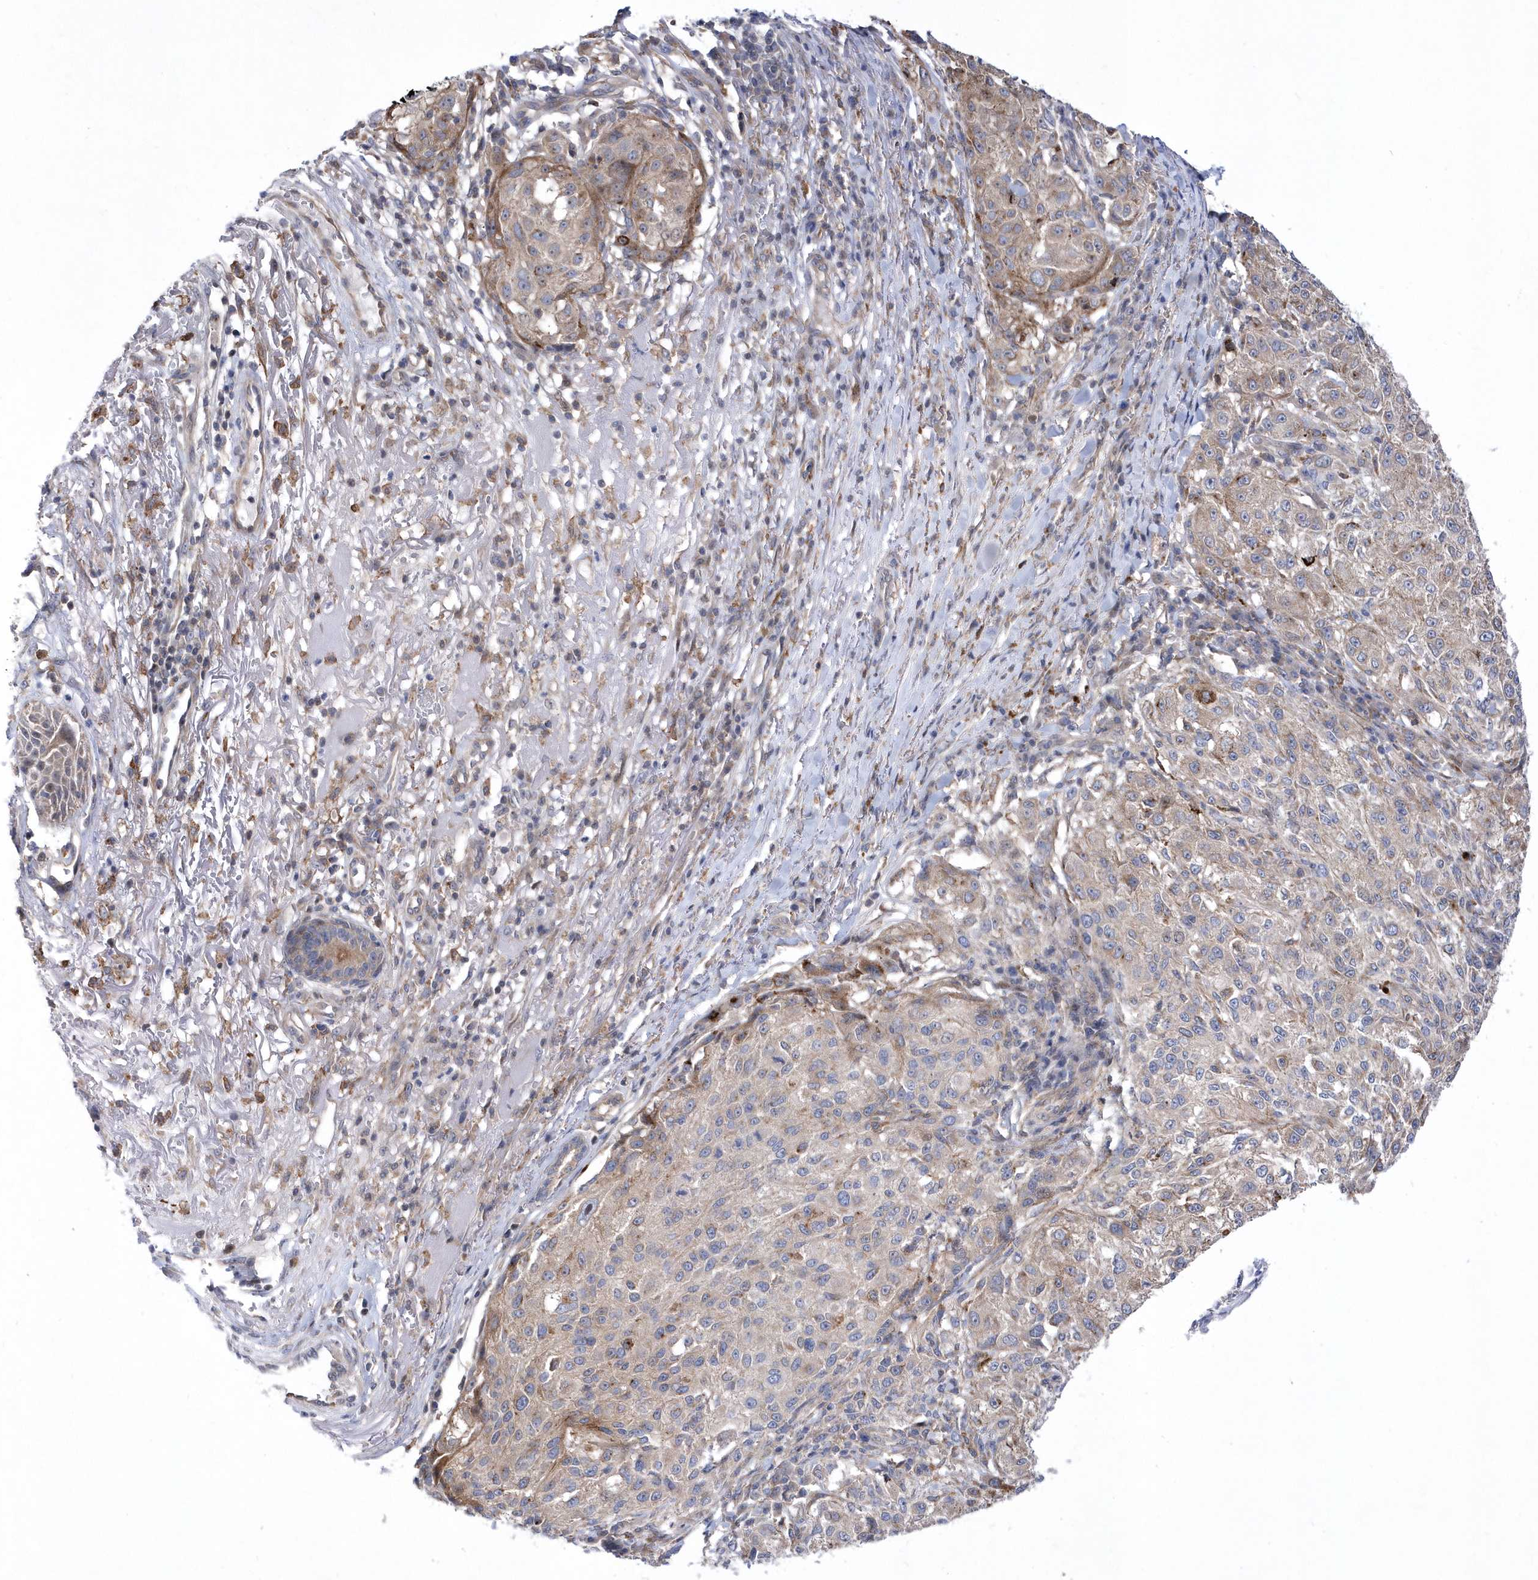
{"staining": {"intensity": "weak", "quantity": ">75%", "location": "cytoplasmic/membranous"}, "tissue": "melanoma", "cell_type": "Tumor cells", "image_type": "cancer", "snomed": [{"axis": "morphology", "description": "Necrosis, NOS"}, {"axis": "morphology", "description": "Malignant melanoma, NOS"}, {"axis": "topography", "description": "Skin"}], "caption": "Protein staining shows weak cytoplasmic/membranous expression in about >75% of tumor cells in malignant melanoma.", "gene": "LONRF2", "patient": {"sex": "female", "age": 87}}